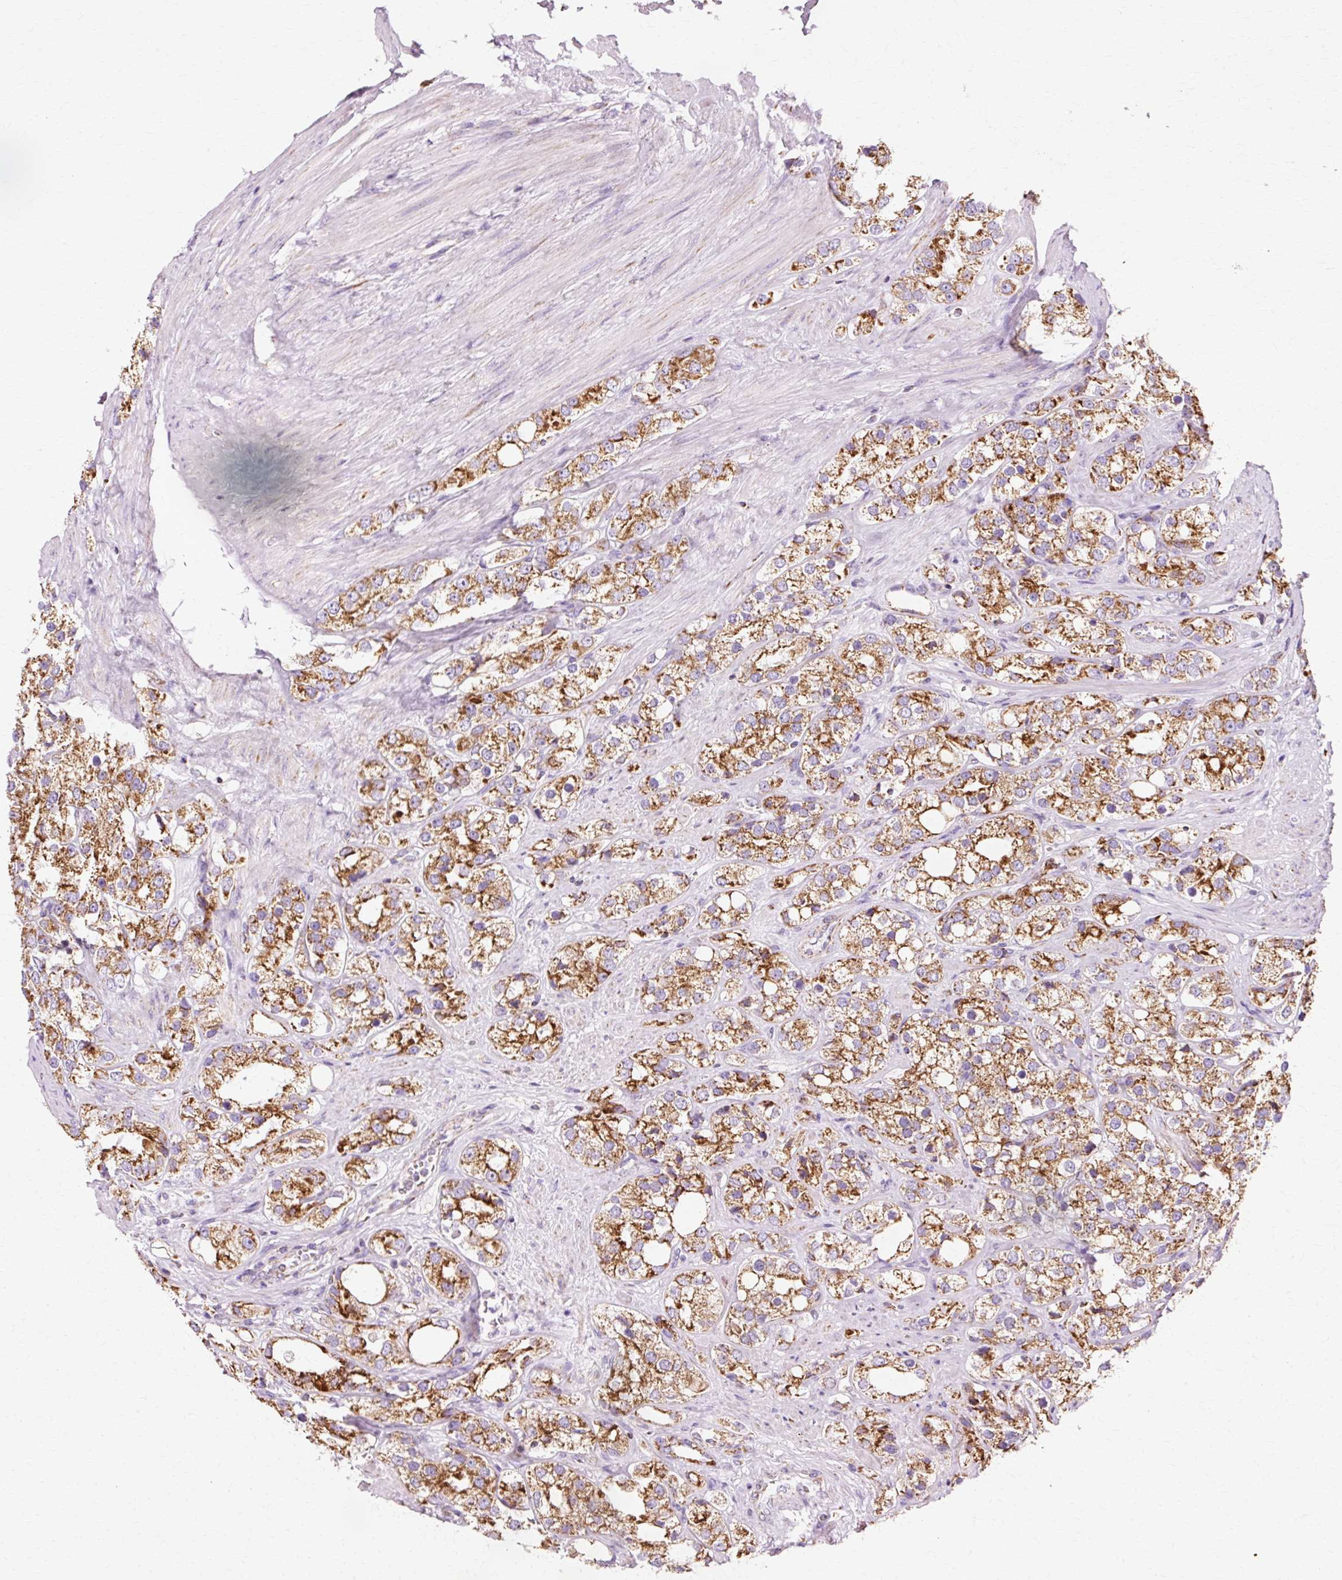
{"staining": {"intensity": "strong", "quantity": ">75%", "location": "cytoplasmic/membranous"}, "tissue": "prostate cancer", "cell_type": "Tumor cells", "image_type": "cancer", "snomed": [{"axis": "morphology", "description": "Adenocarcinoma, NOS"}, {"axis": "topography", "description": "Prostate"}], "caption": "This is an image of IHC staining of prostate adenocarcinoma, which shows strong expression in the cytoplasmic/membranous of tumor cells.", "gene": "ATP5PO", "patient": {"sex": "male", "age": 79}}